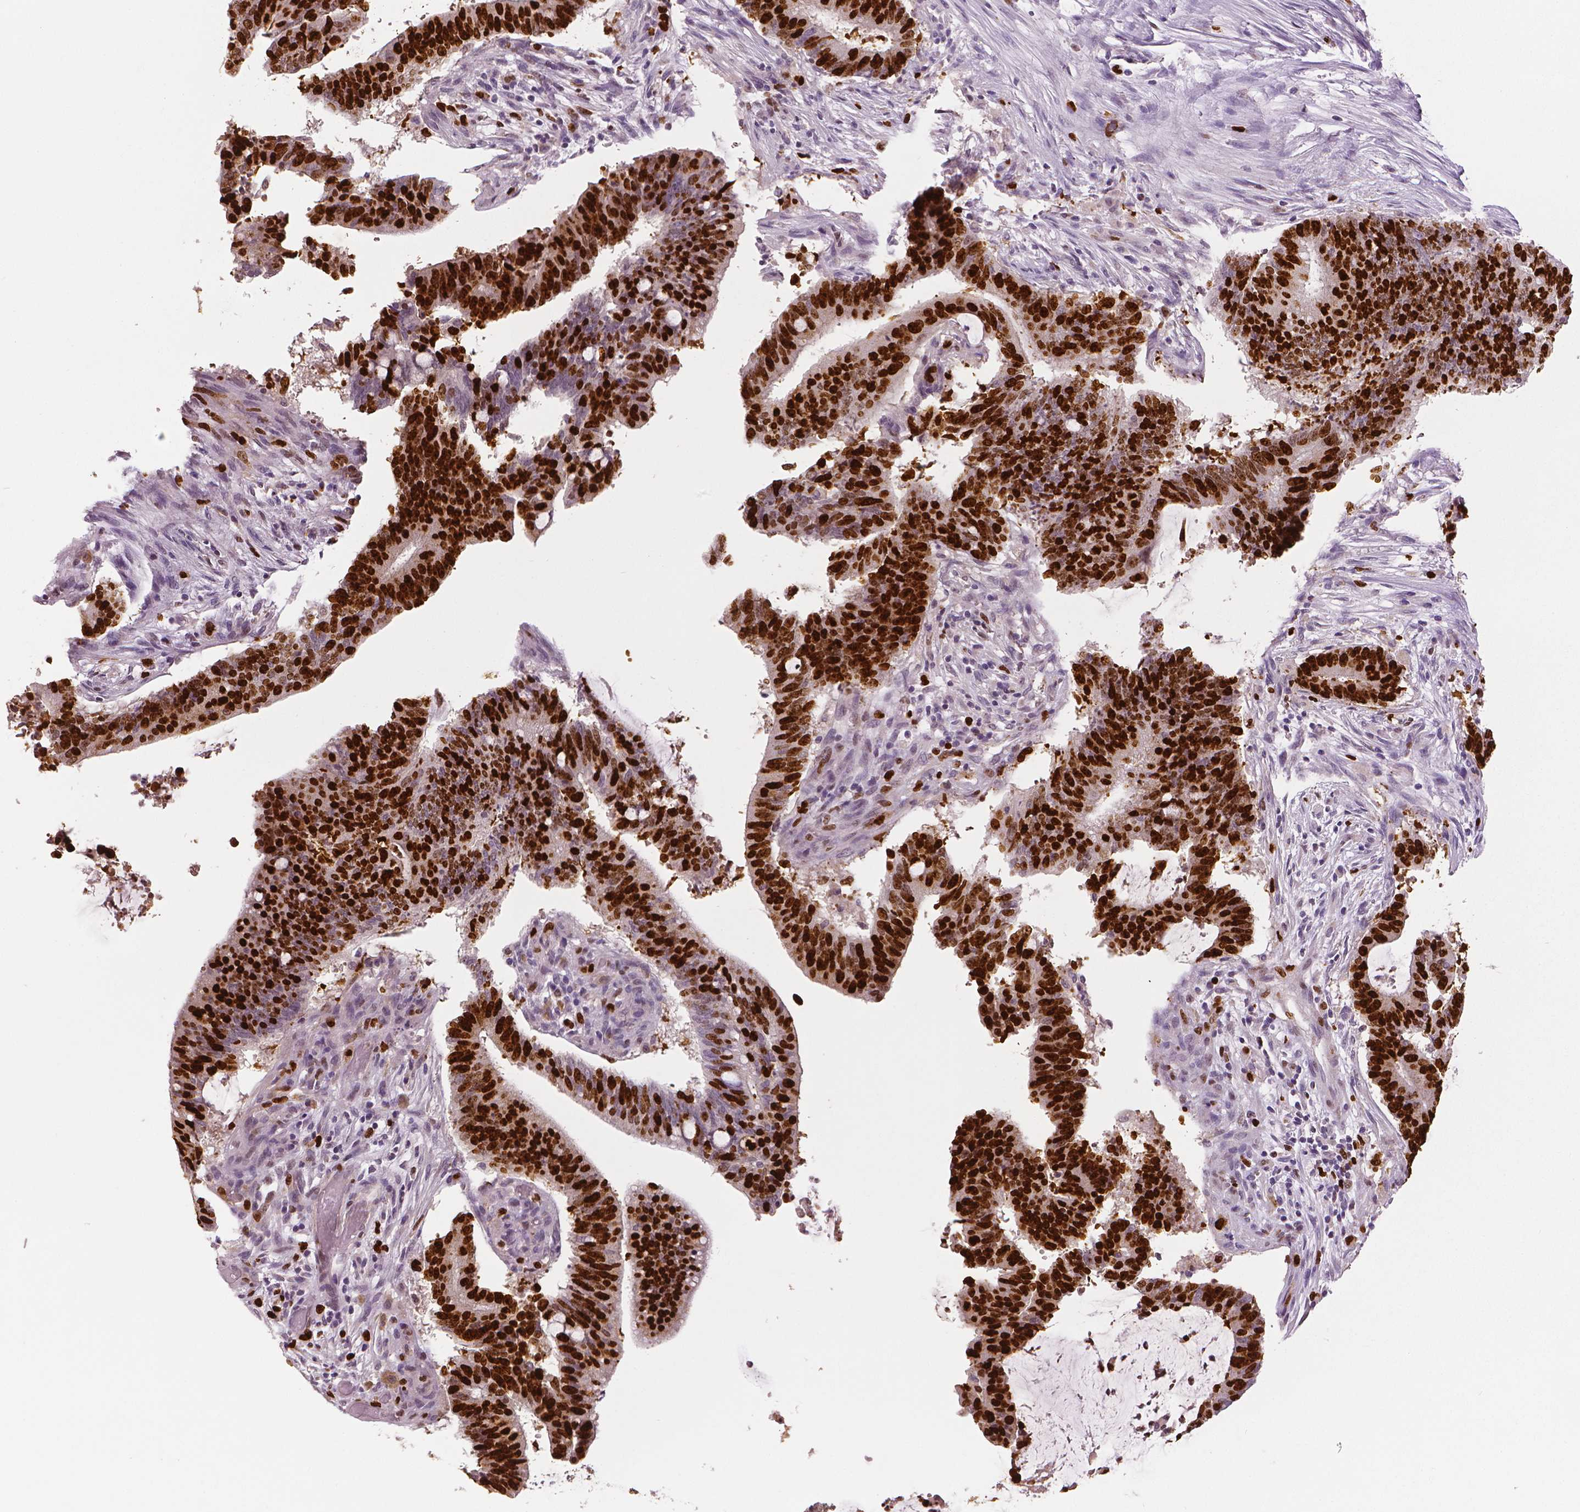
{"staining": {"intensity": "strong", "quantity": ">75%", "location": "nuclear"}, "tissue": "colorectal cancer", "cell_type": "Tumor cells", "image_type": "cancer", "snomed": [{"axis": "morphology", "description": "Adenocarcinoma, NOS"}, {"axis": "topography", "description": "Colon"}], "caption": "Strong nuclear positivity is seen in about >75% of tumor cells in colorectal cancer (adenocarcinoma).", "gene": "MKI67", "patient": {"sex": "female", "age": 43}}